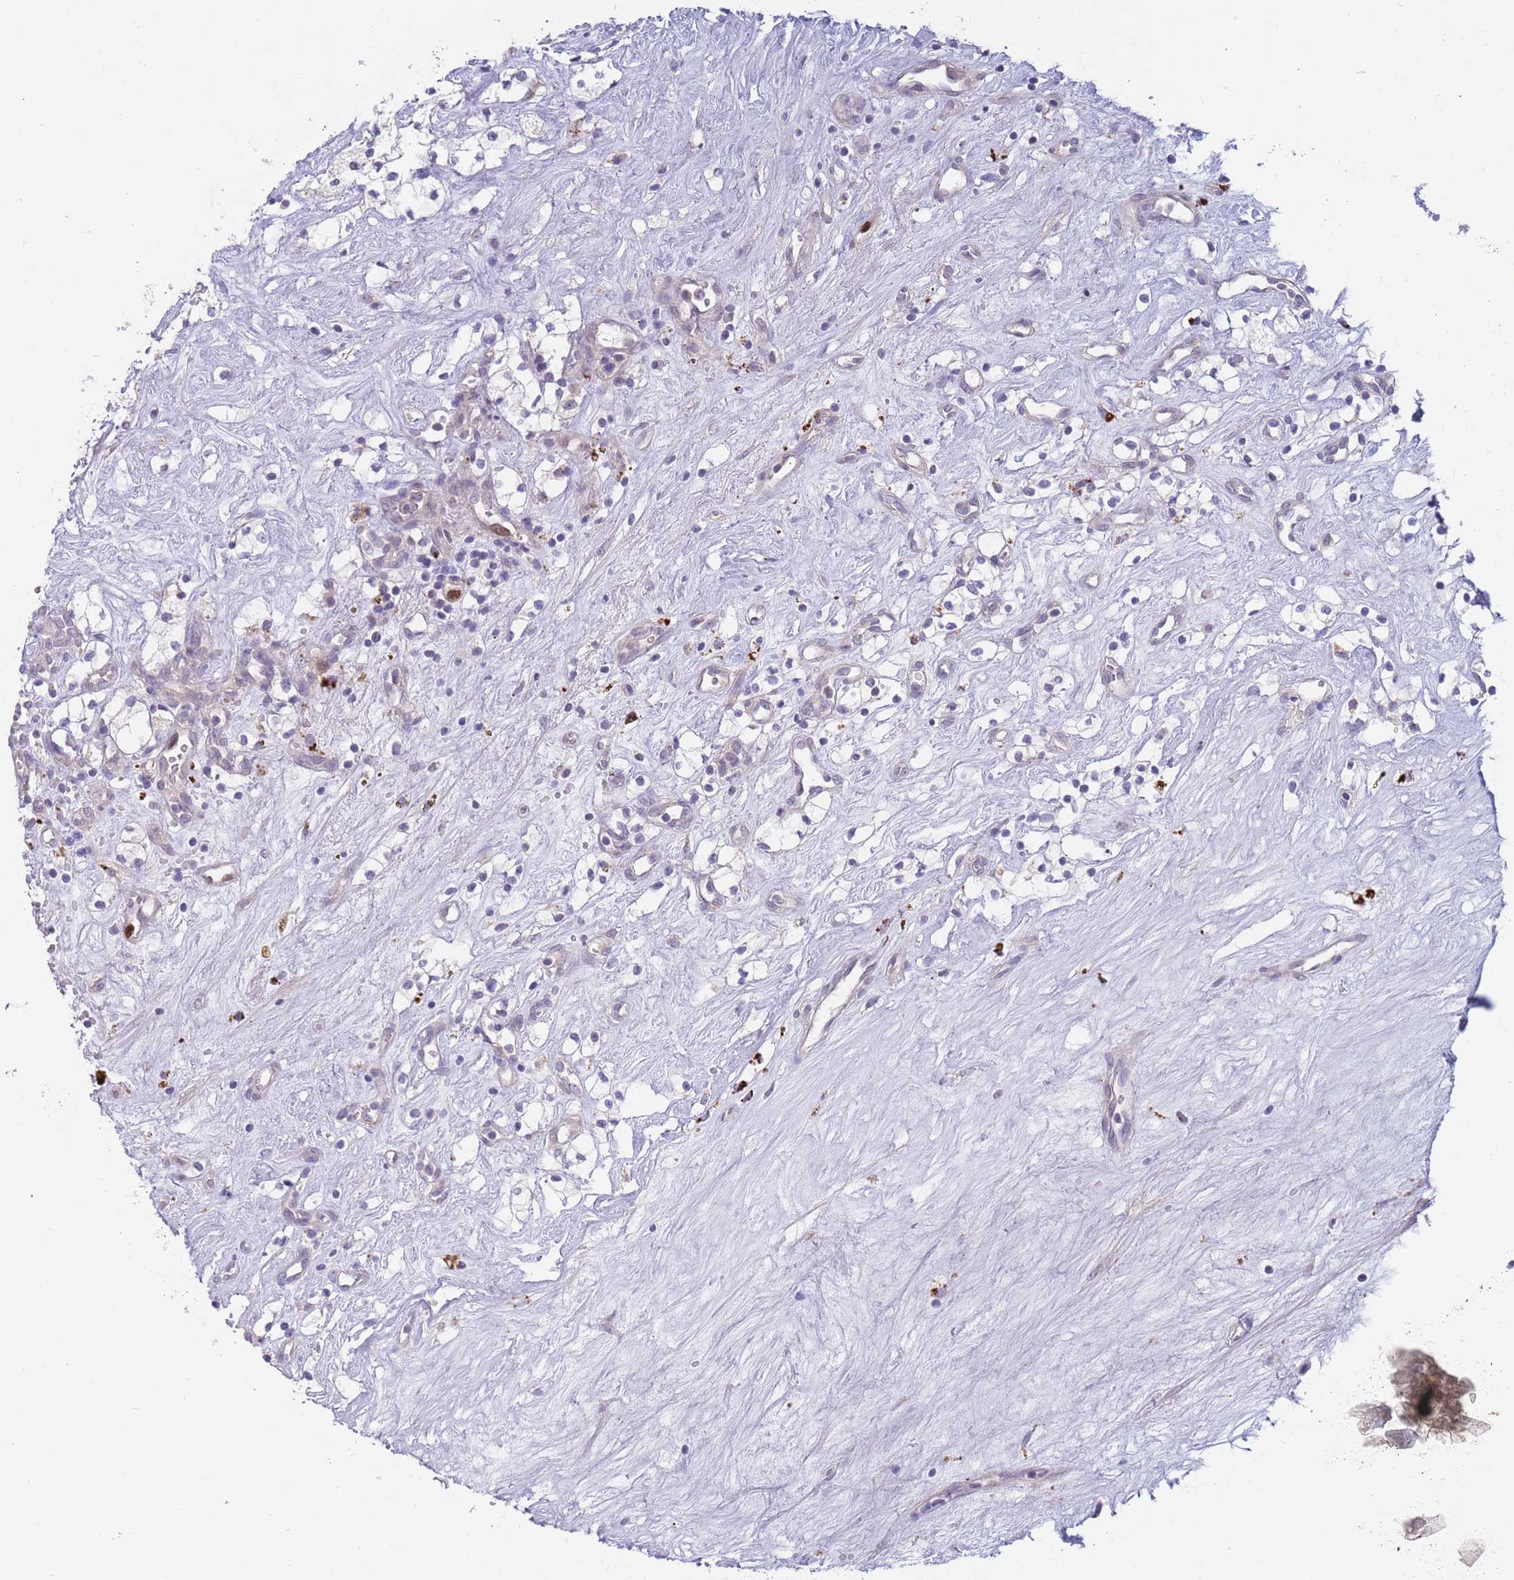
{"staining": {"intensity": "negative", "quantity": "none", "location": "none"}, "tissue": "renal cancer", "cell_type": "Tumor cells", "image_type": "cancer", "snomed": [{"axis": "morphology", "description": "Adenocarcinoma, NOS"}, {"axis": "topography", "description": "Kidney"}], "caption": "Image shows no protein staining in tumor cells of adenocarcinoma (renal) tissue.", "gene": "PIMREG", "patient": {"sex": "male", "age": 59}}